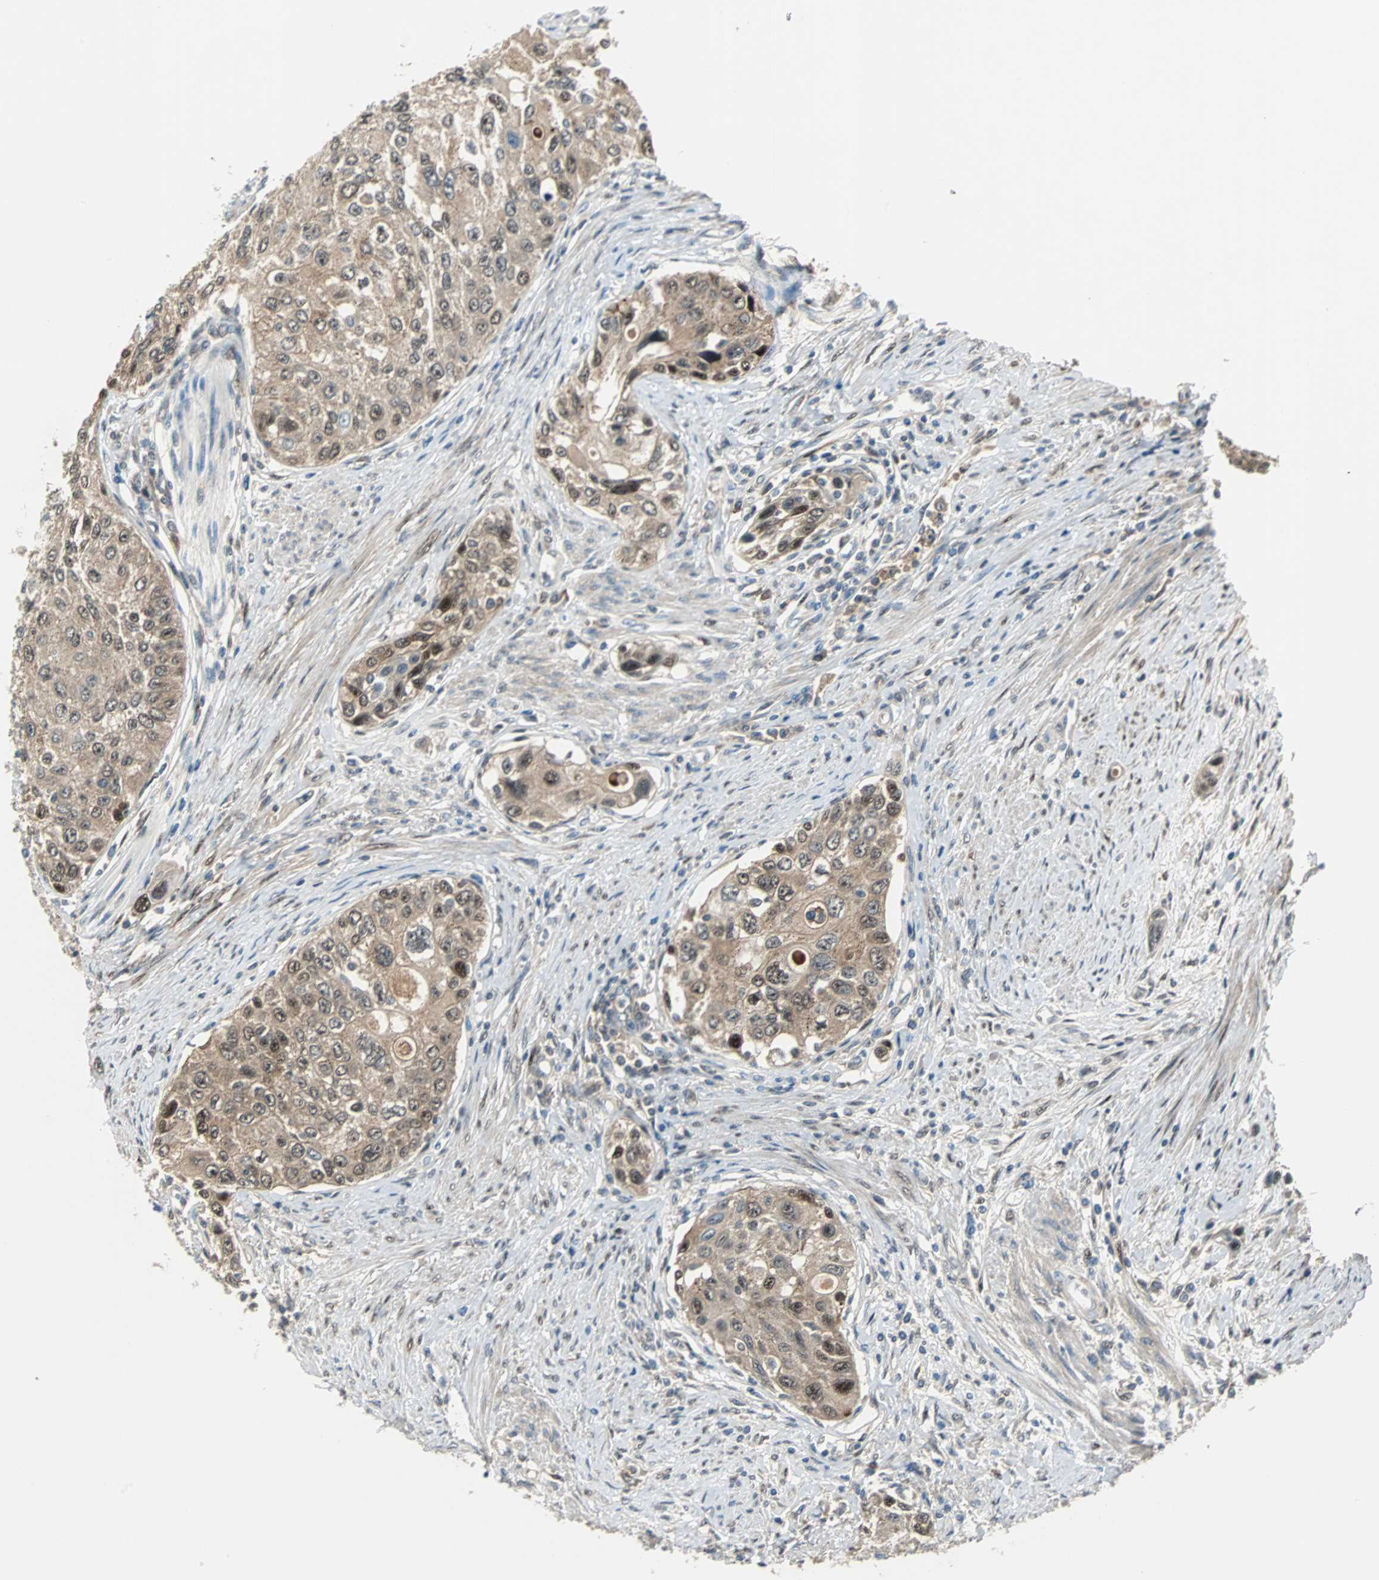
{"staining": {"intensity": "moderate", "quantity": ">75%", "location": "cytoplasmic/membranous,nuclear"}, "tissue": "urothelial cancer", "cell_type": "Tumor cells", "image_type": "cancer", "snomed": [{"axis": "morphology", "description": "Urothelial carcinoma, High grade"}, {"axis": "topography", "description": "Urinary bladder"}], "caption": "Immunohistochemistry micrograph of neoplastic tissue: urothelial cancer stained using IHC displays medium levels of moderate protein expression localized specifically in the cytoplasmic/membranous and nuclear of tumor cells, appearing as a cytoplasmic/membranous and nuclear brown color.", "gene": "FHL2", "patient": {"sex": "female", "age": 56}}